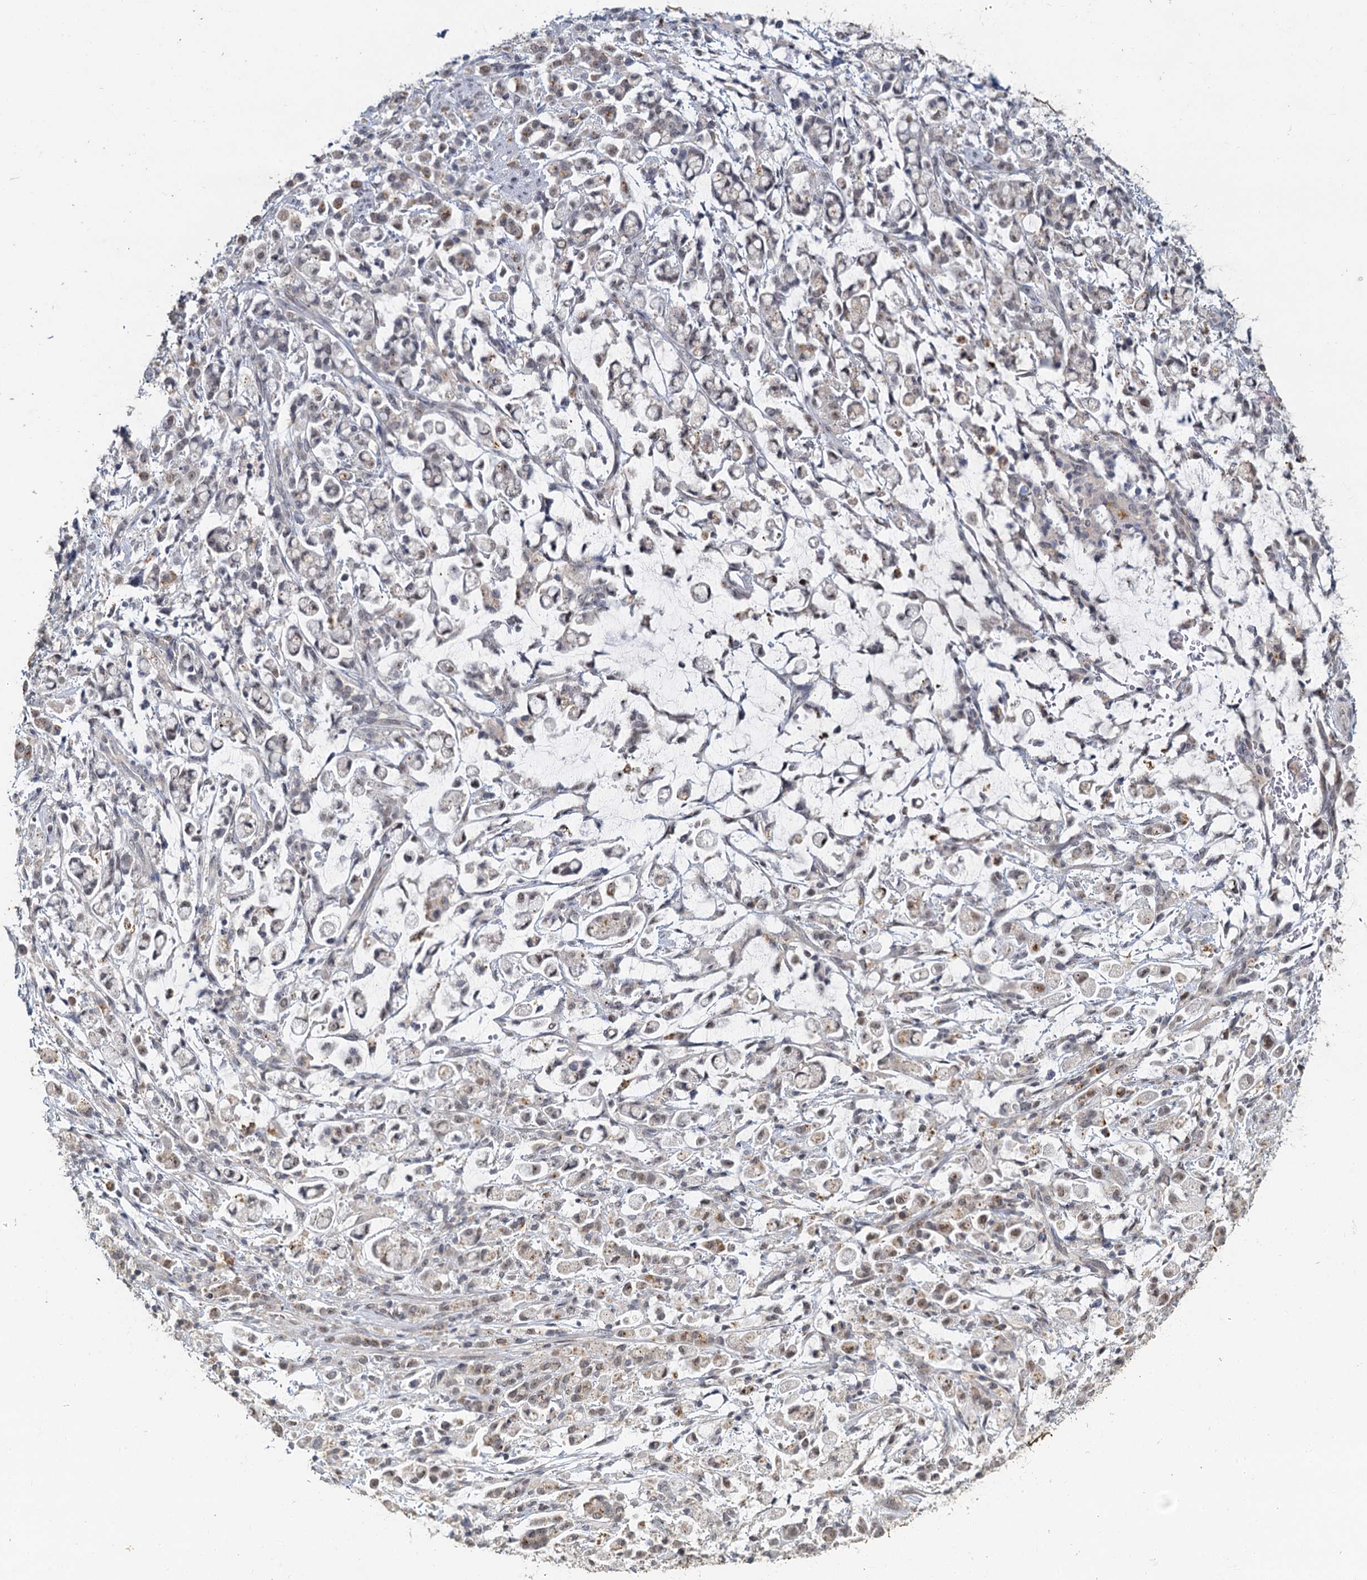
{"staining": {"intensity": "negative", "quantity": "none", "location": "none"}, "tissue": "stomach cancer", "cell_type": "Tumor cells", "image_type": "cancer", "snomed": [{"axis": "morphology", "description": "Adenocarcinoma, NOS"}, {"axis": "topography", "description": "Stomach"}], "caption": "Immunohistochemistry (IHC) histopathology image of human stomach cancer (adenocarcinoma) stained for a protein (brown), which exhibits no expression in tumor cells.", "gene": "MUCL1", "patient": {"sex": "female", "age": 60}}